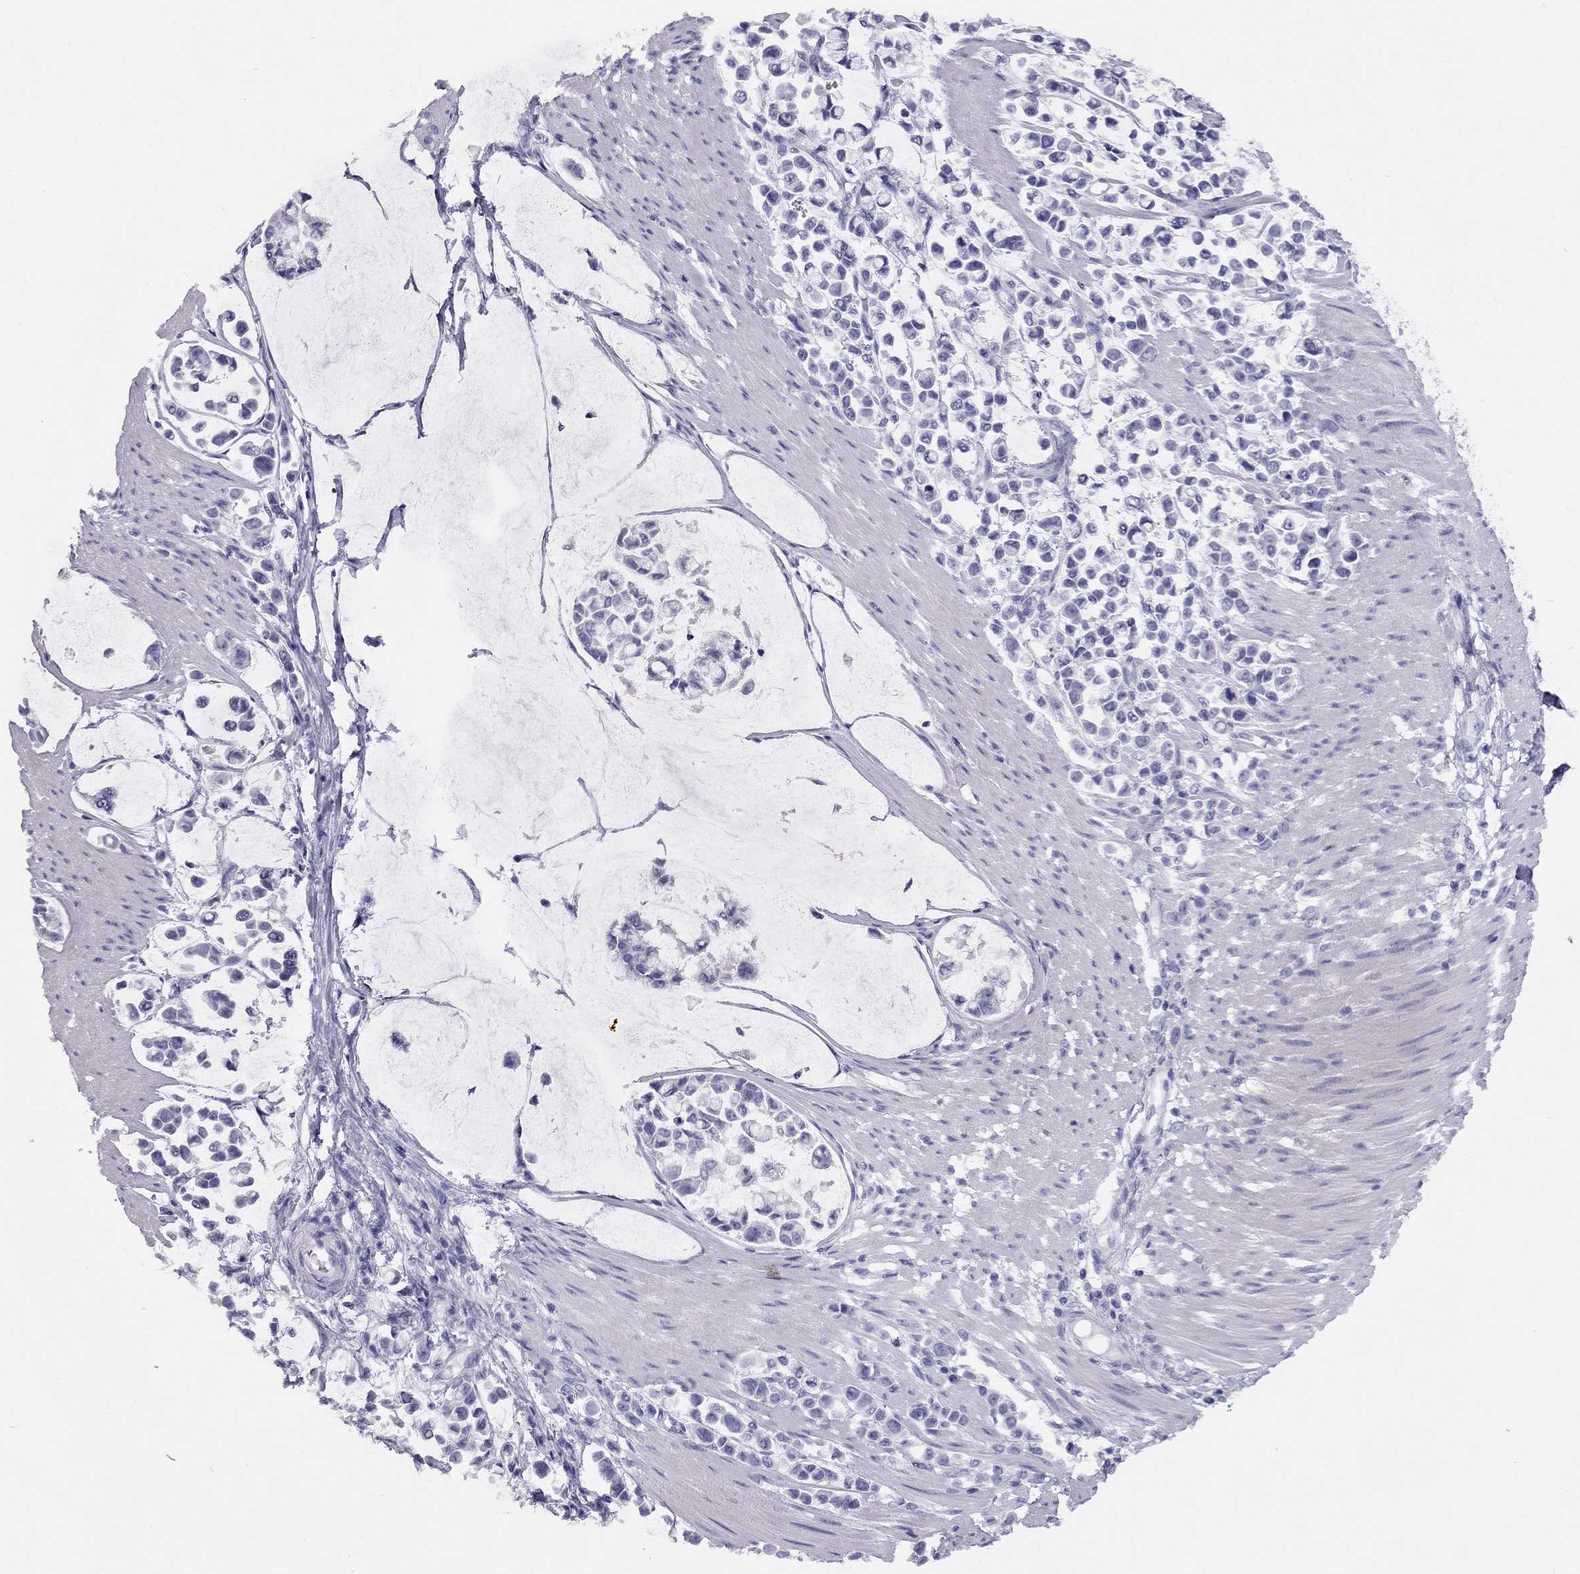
{"staining": {"intensity": "negative", "quantity": "none", "location": "none"}, "tissue": "stomach cancer", "cell_type": "Tumor cells", "image_type": "cancer", "snomed": [{"axis": "morphology", "description": "Adenocarcinoma, NOS"}, {"axis": "topography", "description": "Stomach"}], "caption": "Stomach adenocarcinoma stained for a protein using IHC displays no positivity tumor cells.", "gene": "LRIT2", "patient": {"sex": "male", "age": 82}}